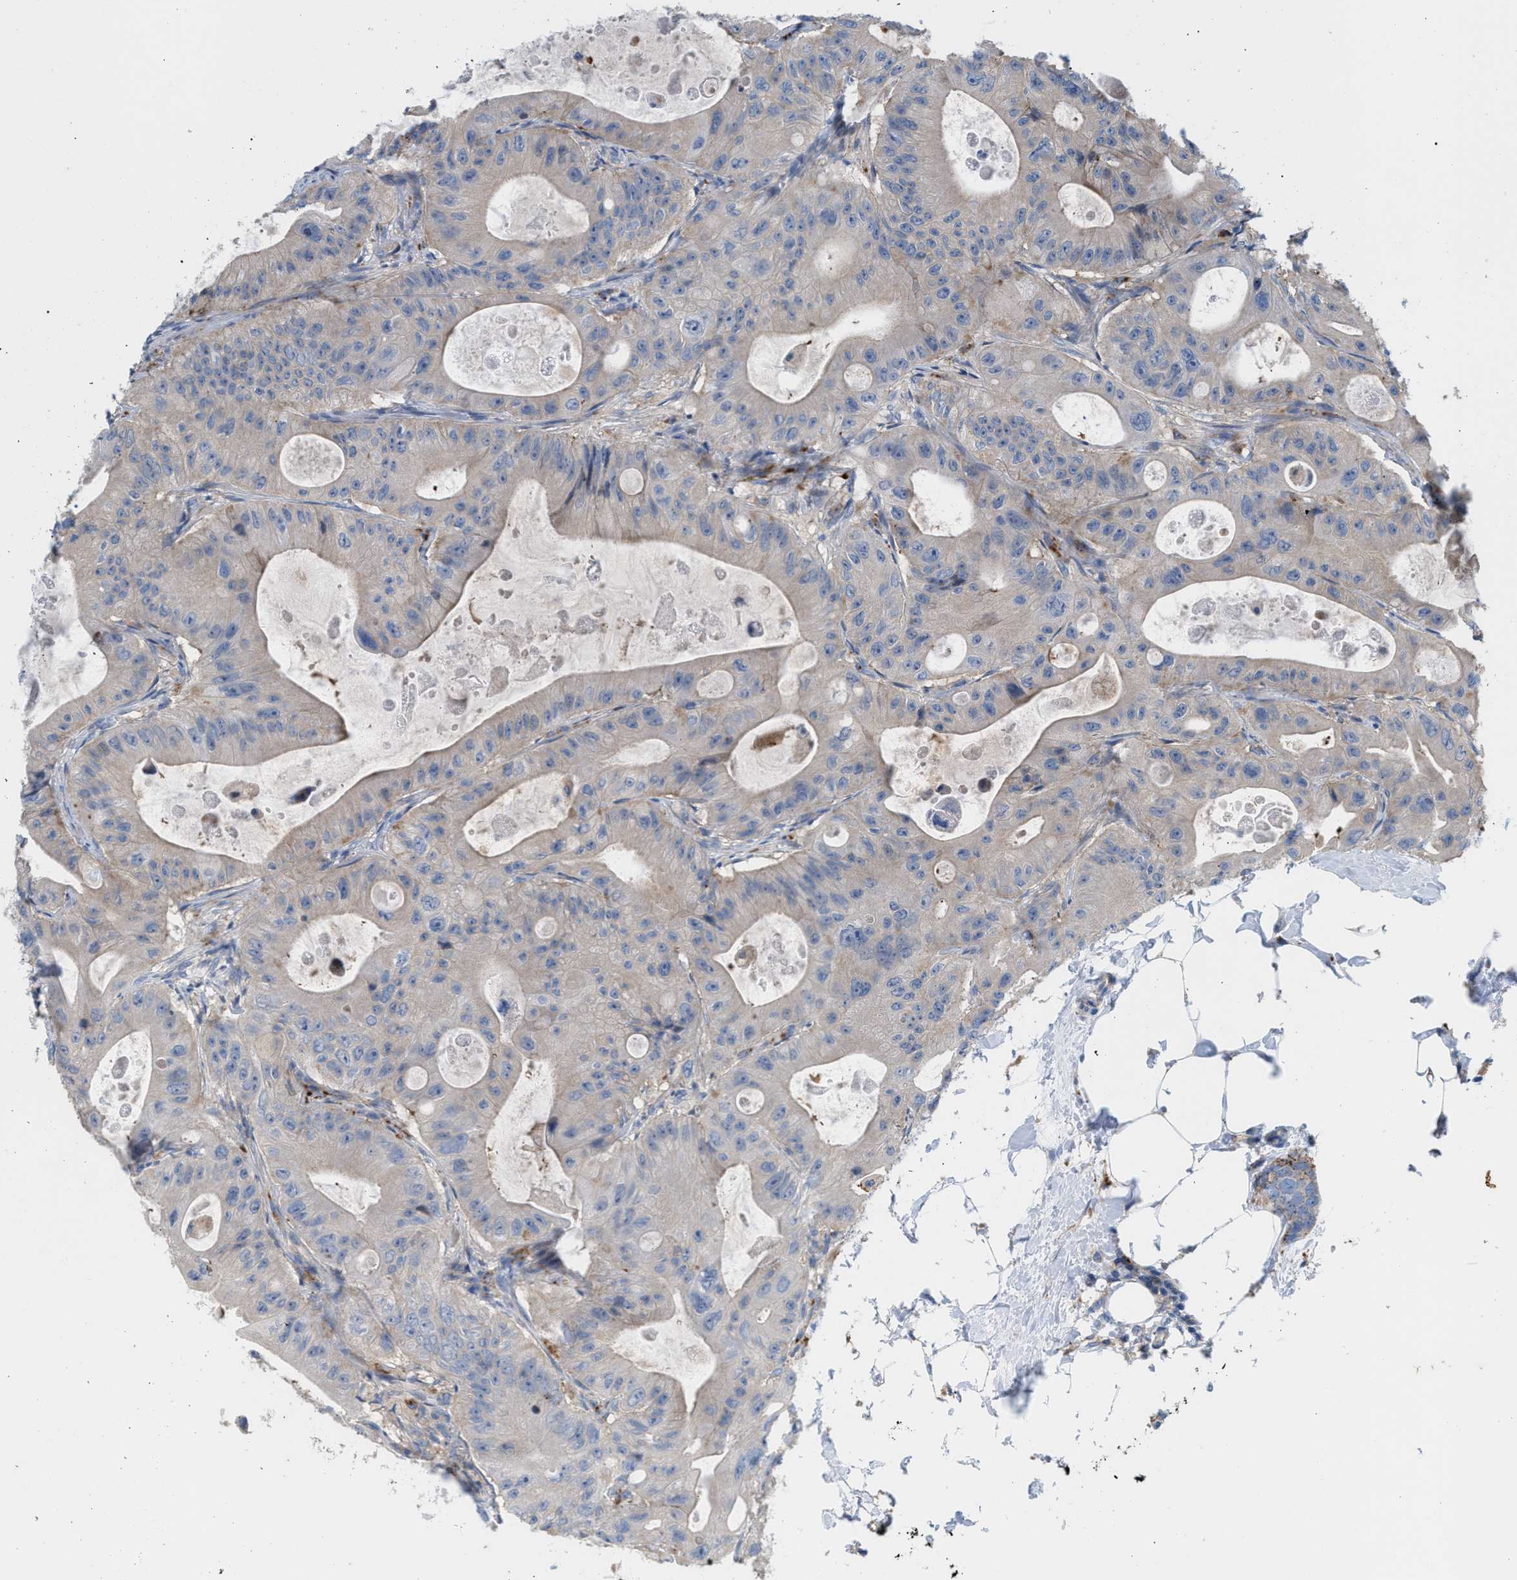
{"staining": {"intensity": "negative", "quantity": "none", "location": "none"}, "tissue": "colorectal cancer", "cell_type": "Tumor cells", "image_type": "cancer", "snomed": [{"axis": "morphology", "description": "Adenocarcinoma, NOS"}, {"axis": "topography", "description": "Colon"}], "caption": "Adenocarcinoma (colorectal) was stained to show a protein in brown. There is no significant positivity in tumor cells. (Immunohistochemistry (ihc), brightfield microscopy, high magnification).", "gene": "MBTD1", "patient": {"sex": "female", "age": 46}}